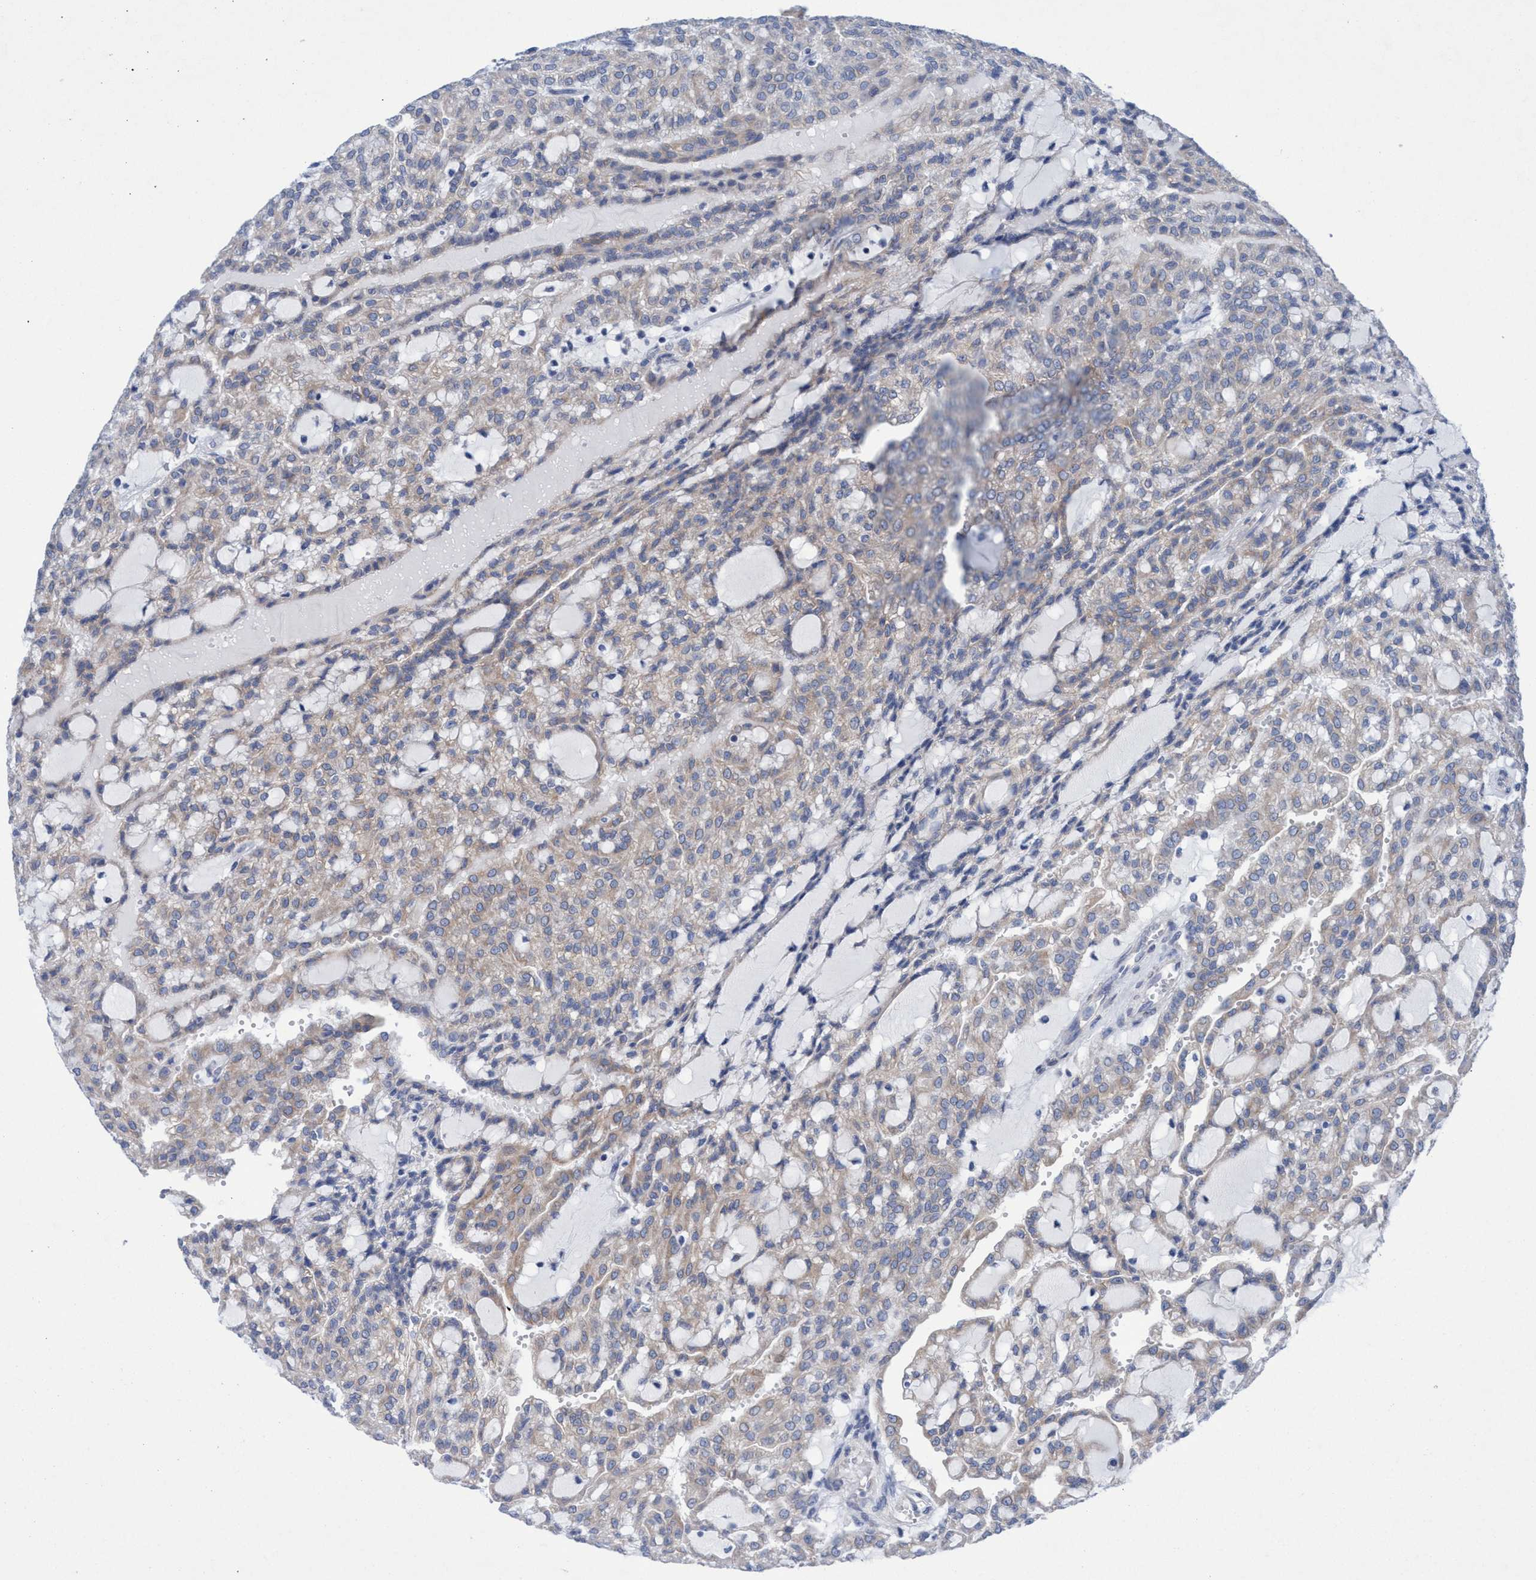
{"staining": {"intensity": "weak", "quantity": "25%-75%", "location": "cytoplasmic/membranous"}, "tissue": "renal cancer", "cell_type": "Tumor cells", "image_type": "cancer", "snomed": [{"axis": "morphology", "description": "Adenocarcinoma, NOS"}, {"axis": "topography", "description": "Kidney"}], "caption": "Adenocarcinoma (renal) tissue displays weak cytoplasmic/membranous positivity in about 25%-75% of tumor cells", "gene": "RSAD1", "patient": {"sex": "male", "age": 63}}